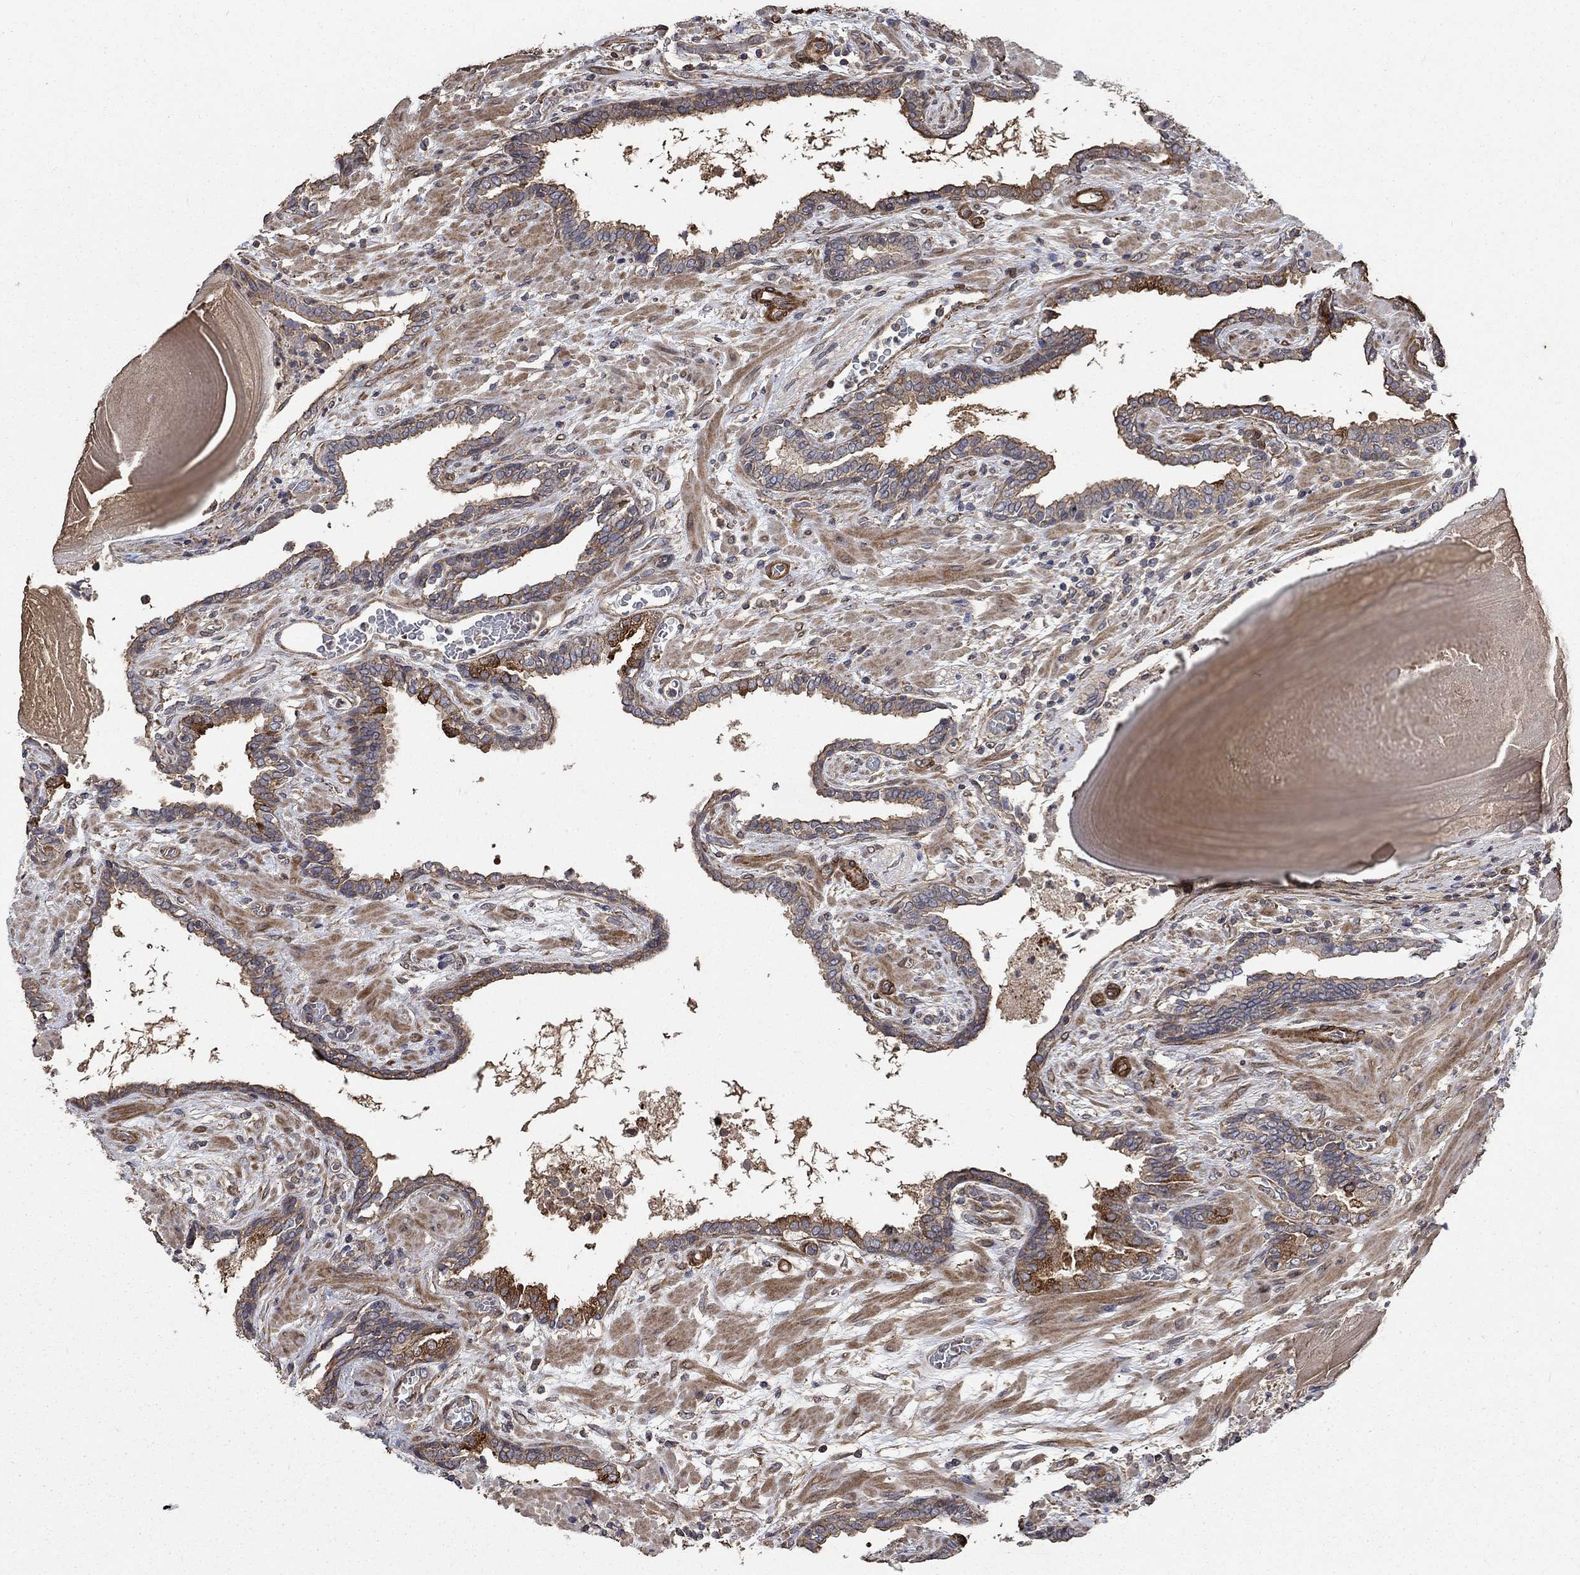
{"staining": {"intensity": "strong", "quantity": "25%-75%", "location": "cytoplasmic/membranous"}, "tissue": "prostate cancer", "cell_type": "Tumor cells", "image_type": "cancer", "snomed": [{"axis": "morphology", "description": "Adenocarcinoma, Low grade"}, {"axis": "topography", "description": "Prostate"}], "caption": "Approximately 25%-75% of tumor cells in human prostate adenocarcinoma (low-grade) exhibit strong cytoplasmic/membranous protein expression as visualized by brown immunohistochemical staining.", "gene": "PDE3A", "patient": {"sex": "male", "age": 69}}